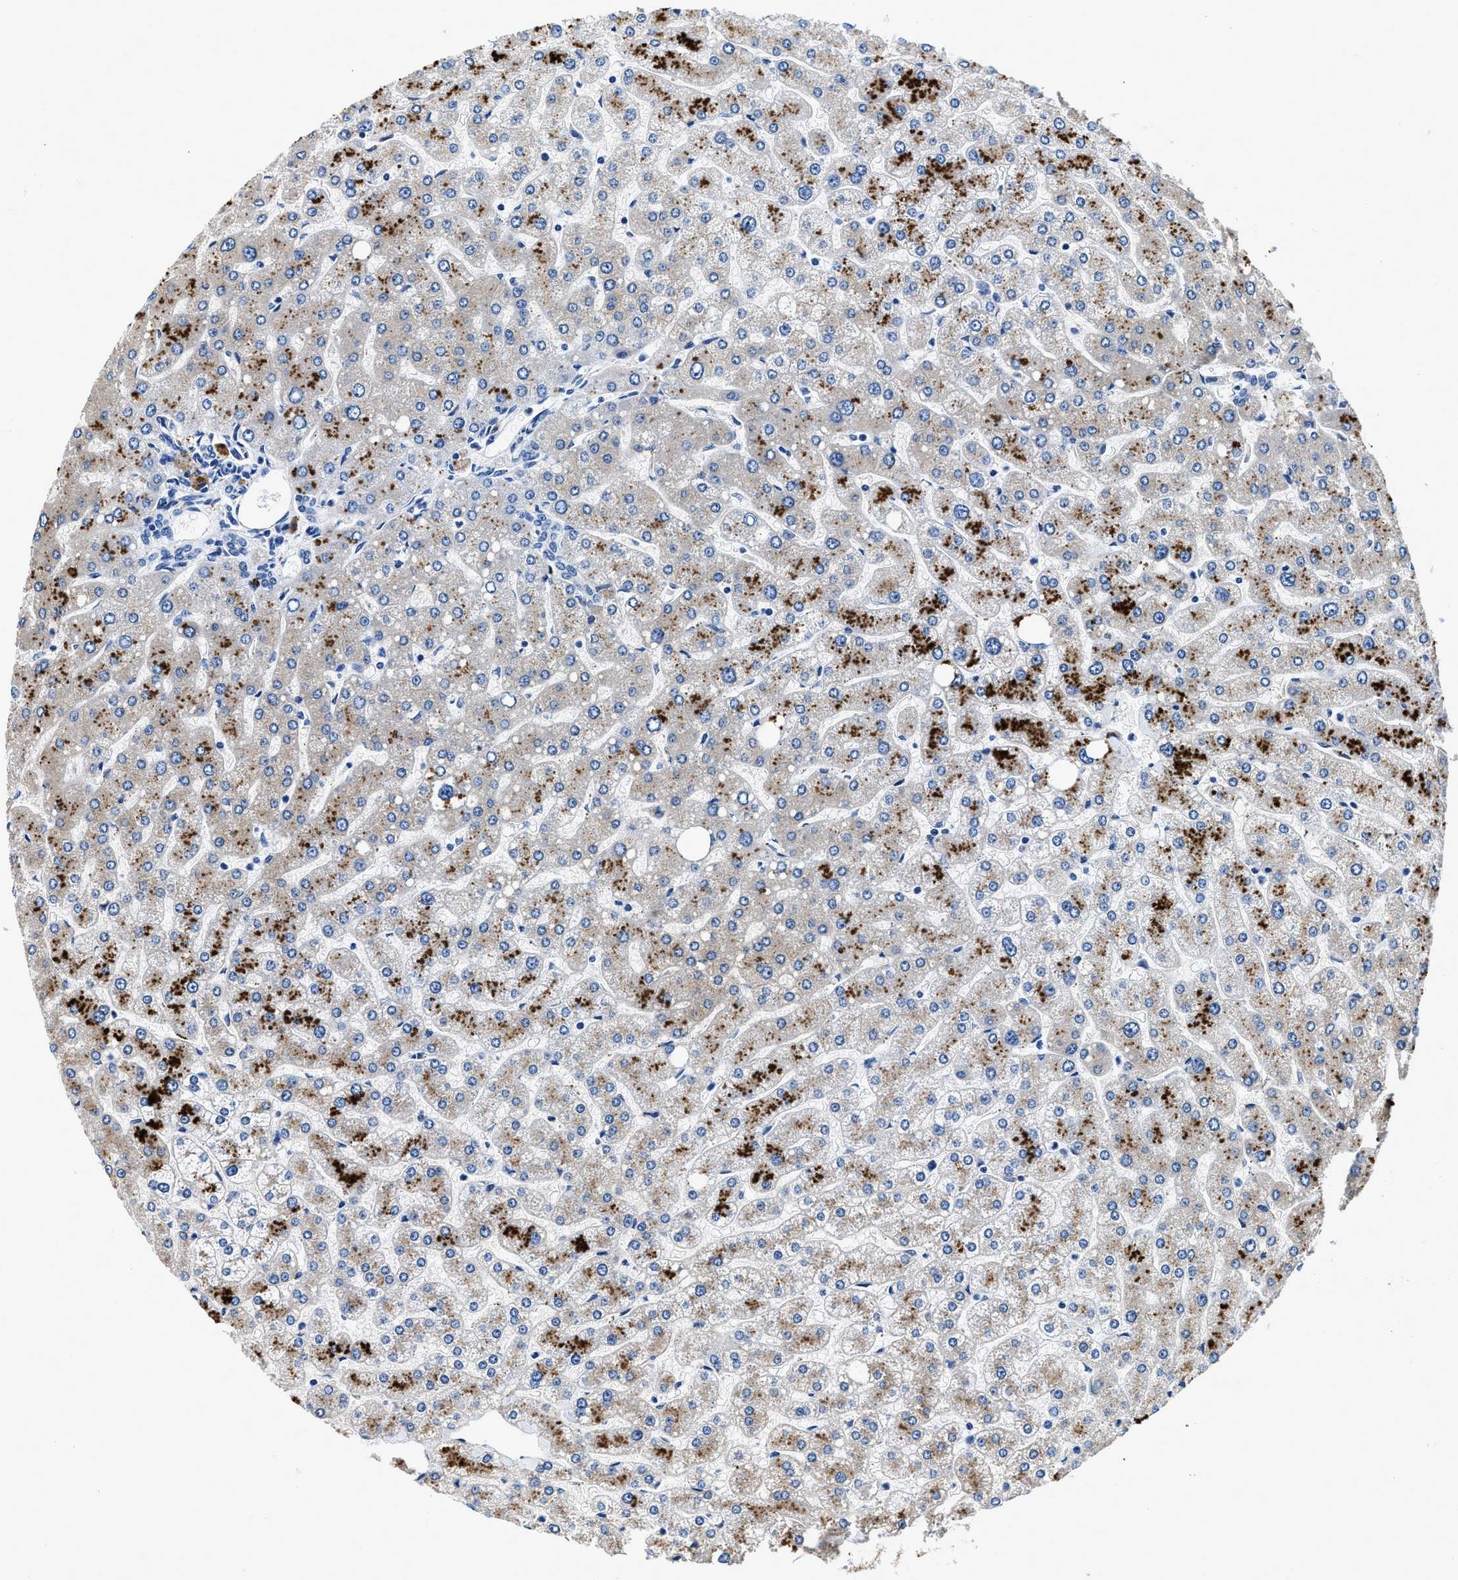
{"staining": {"intensity": "negative", "quantity": "none", "location": "none"}, "tissue": "liver", "cell_type": "Cholangiocytes", "image_type": "normal", "snomed": [{"axis": "morphology", "description": "Normal tissue, NOS"}, {"axis": "topography", "description": "Liver"}], "caption": "This is an immunohistochemistry (IHC) photomicrograph of normal liver. There is no staining in cholangiocytes.", "gene": "ZFAND3", "patient": {"sex": "male", "age": 55}}